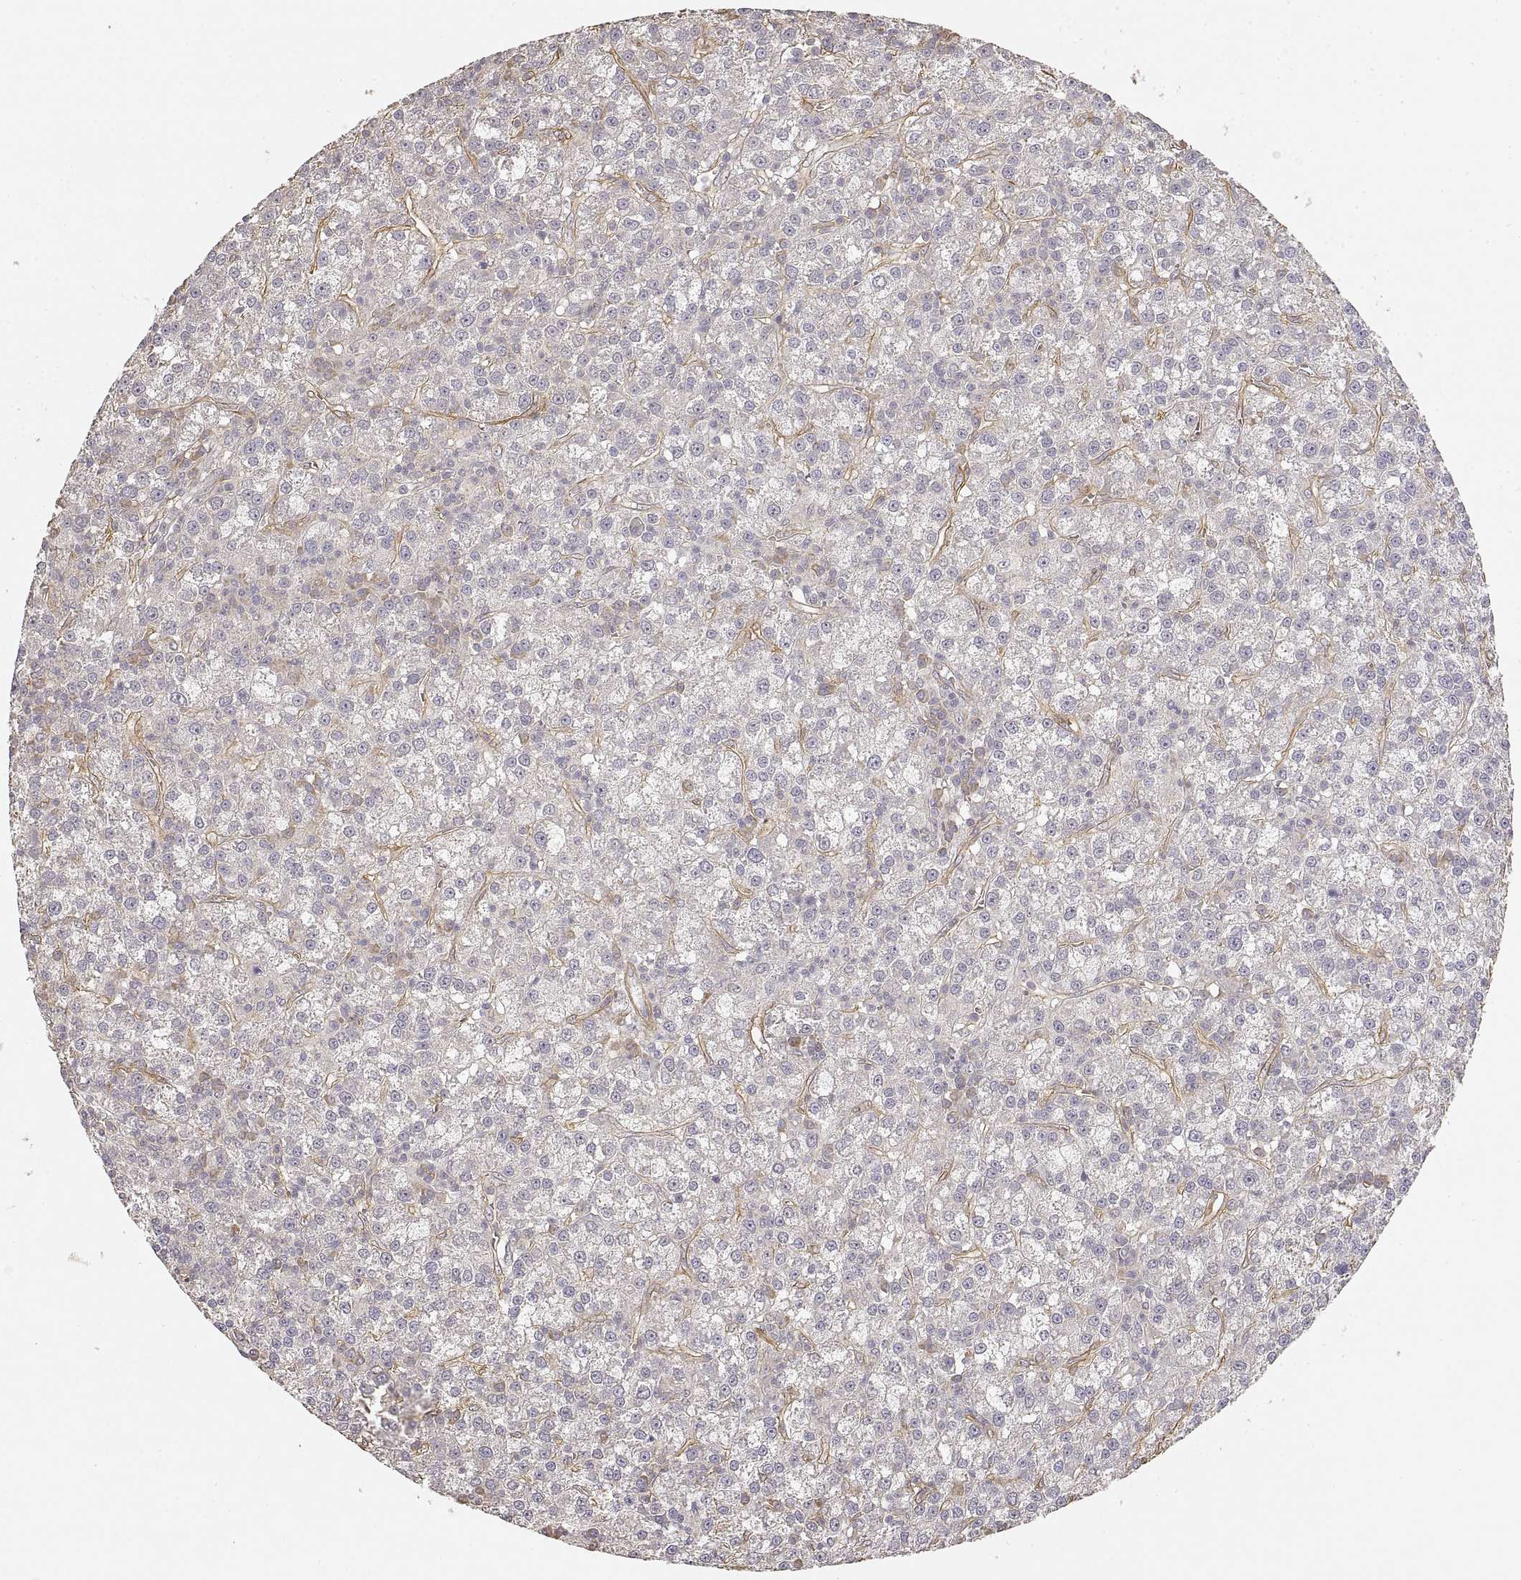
{"staining": {"intensity": "negative", "quantity": "none", "location": "none"}, "tissue": "liver cancer", "cell_type": "Tumor cells", "image_type": "cancer", "snomed": [{"axis": "morphology", "description": "Carcinoma, Hepatocellular, NOS"}, {"axis": "topography", "description": "Liver"}], "caption": "DAB immunohistochemical staining of liver cancer (hepatocellular carcinoma) shows no significant staining in tumor cells.", "gene": "LAMA4", "patient": {"sex": "female", "age": 60}}